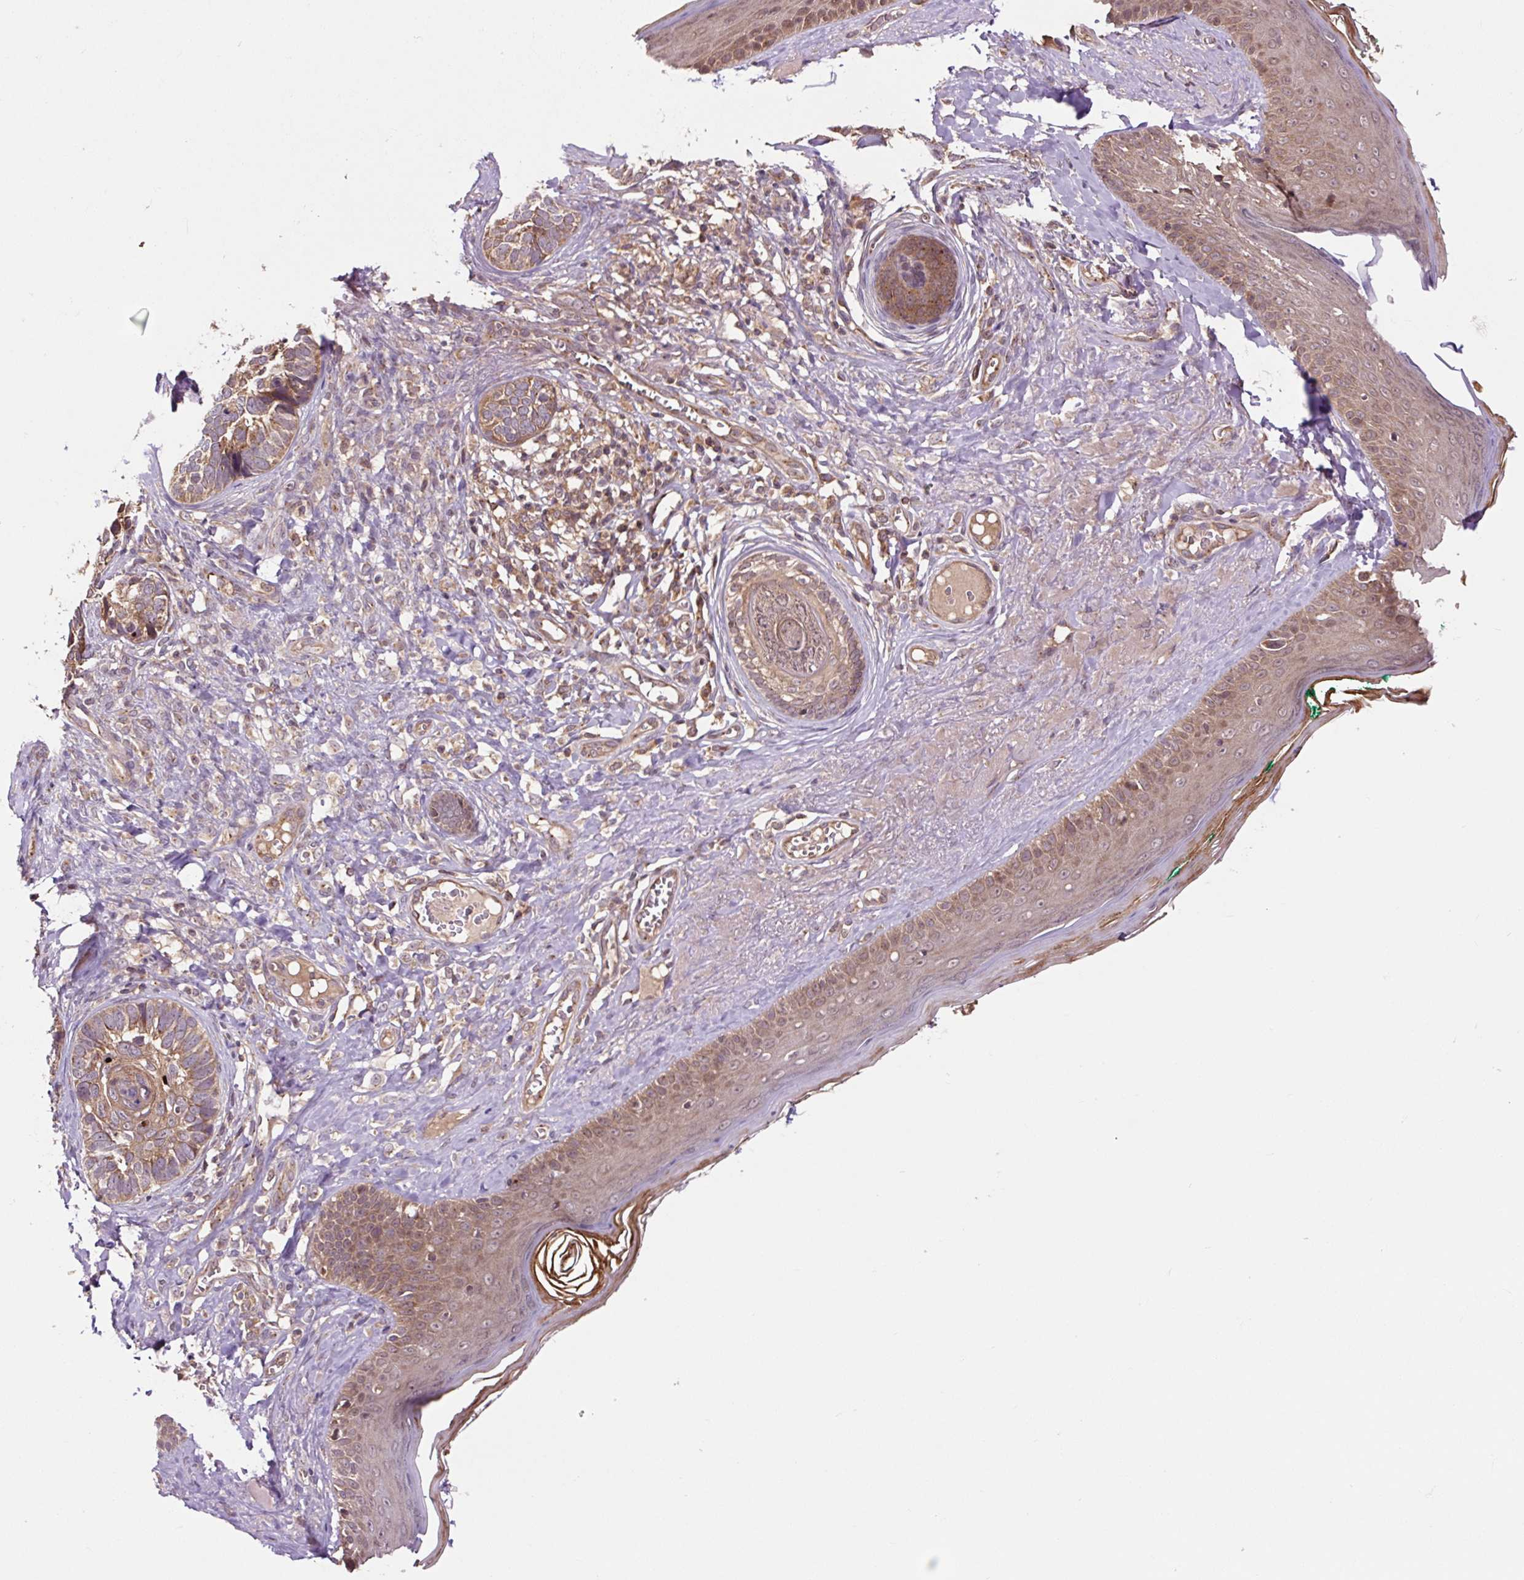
{"staining": {"intensity": "moderate", "quantity": ">75%", "location": "cytoplasmic/membranous"}, "tissue": "skin cancer", "cell_type": "Tumor cells", "image_type": "cancer", "snomed": [{"axis": "morphology", "description": "Basal cell carcinoma"}, {"axis": "topography", "description": "Skin"}], "caption": "Tumor cells demonstrate medium levels of moderate cytoplasmic/membranous positivity in about >75% of cells in human skin cancer.", "gene": "MMS19", "patient": {"sex": "male", "age": 62}}